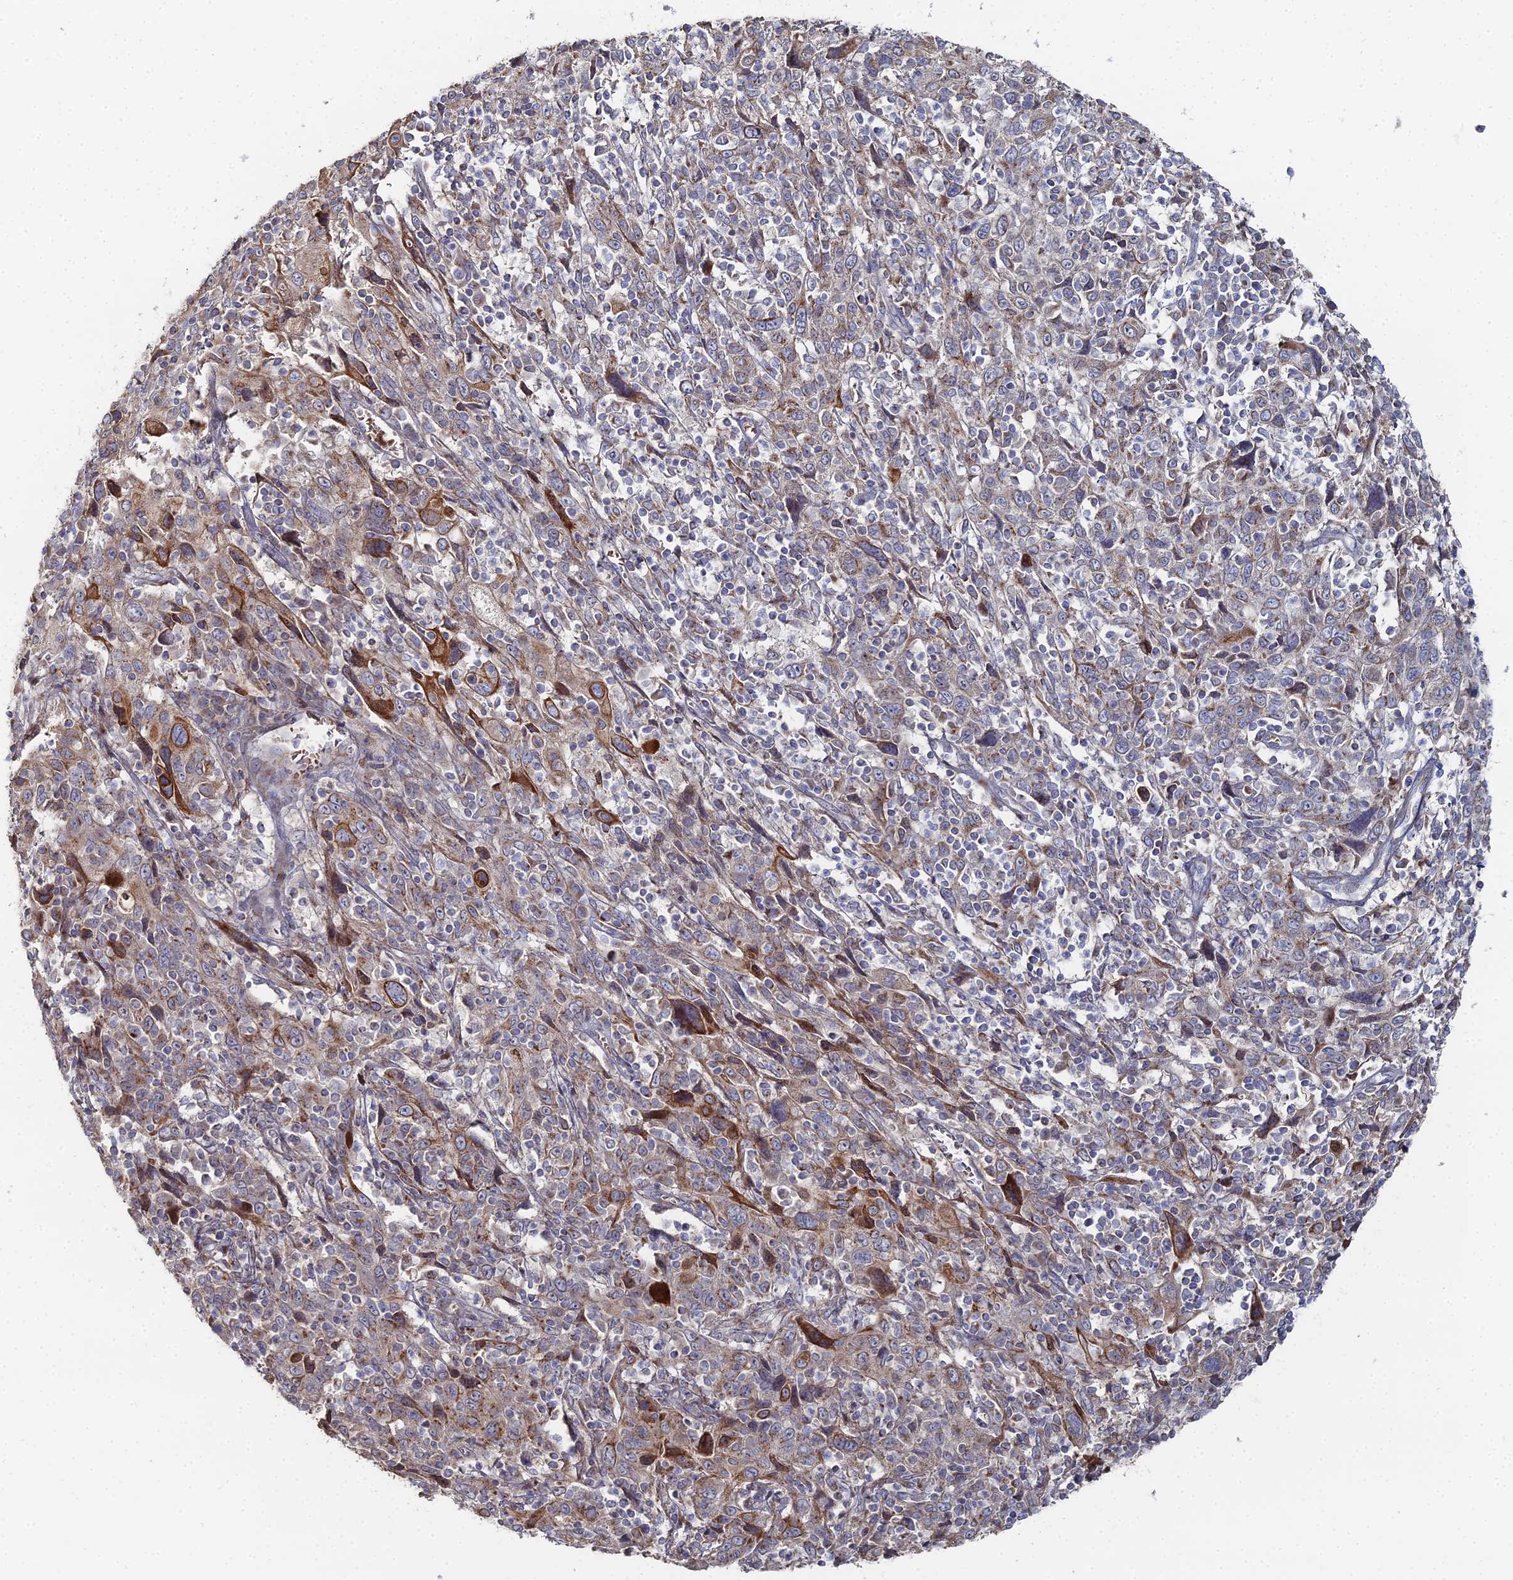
{"staining": {"intensity": "moderate", "quantity": "<25%", "location": "cytoplasmic/membranous"}, "tissue": "cervical cancer", "cell_type": "Tumor cells", "image_type": "cancer", "snomed": [{"axis": "morphology", "description": "Squamous cell carcinoma, NOS"}, {"axis": "topography", "description": "Cervix"}], "caption": "Squamous cell carcinoma (cervical) stained with a protein marker demonstrates moderate staining in tumor cells.", "gene": "SGMS1", "patient": {"sex": "female", "age": 46}}